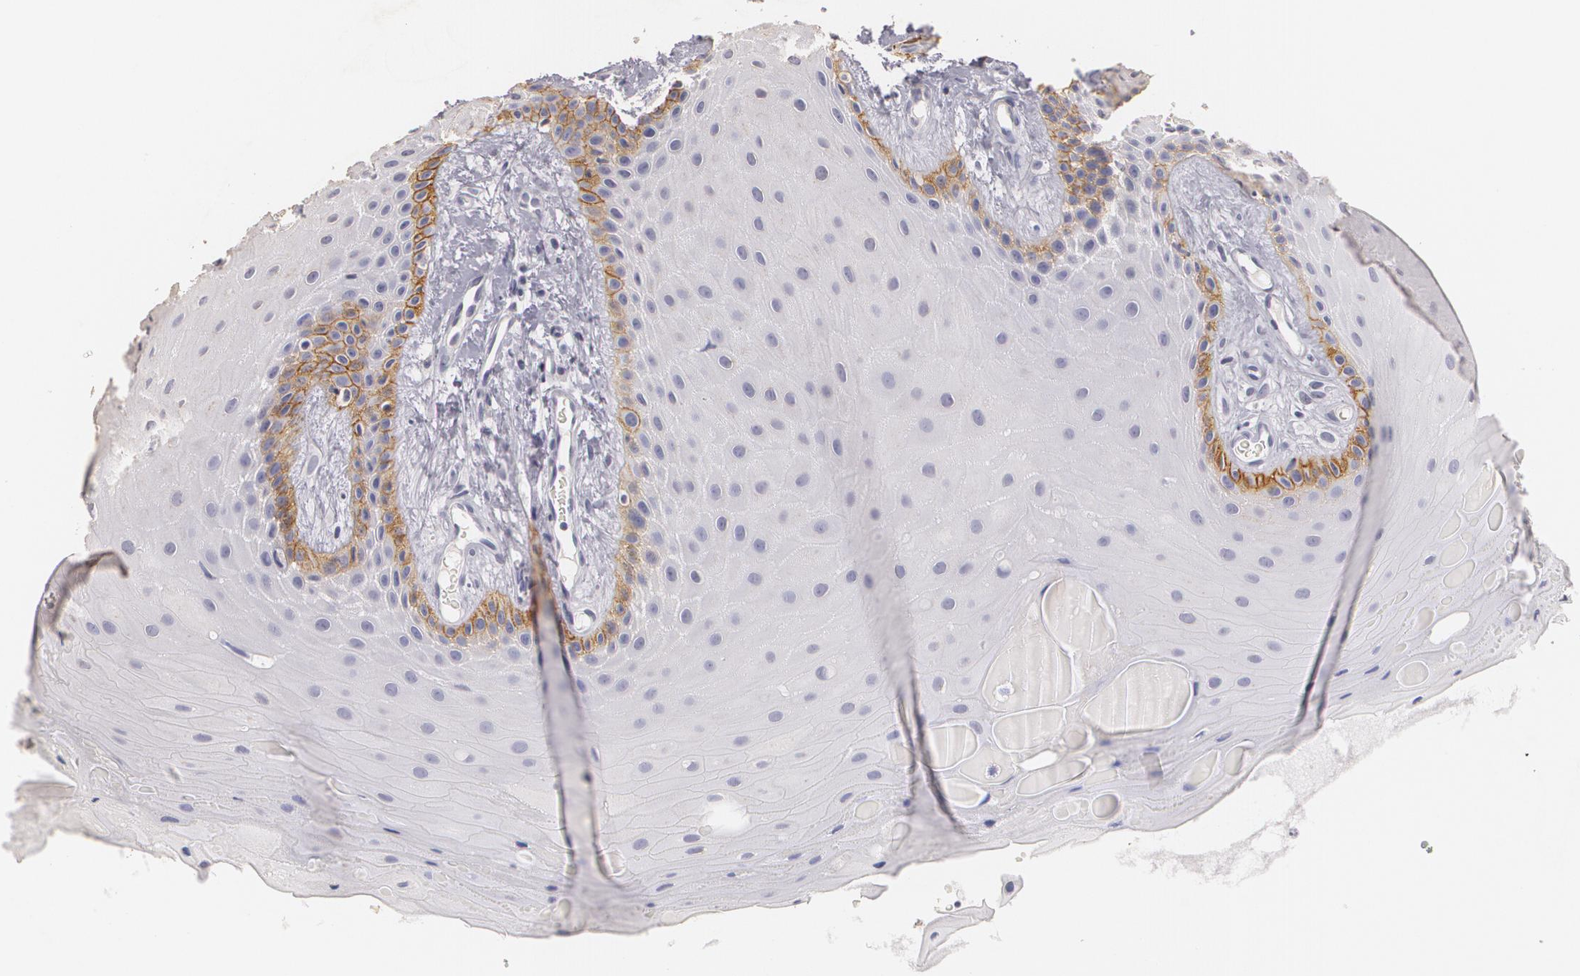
{"staining": {"intensity": "moderate", "quantity": "<25%", "location": "cytoplasmic/membranous"}, "tissue": "oral mucosa", "cell_type": "Squamous epithelial cells", "image_type": "normal", "snomed": [{"axis": "morphology", "description": "Normal tissue, NOS"}, {"axis": "topography", "description": "Oral tissue"}], "caption": "Immunohistochemical staining of normal human oral mucosa shows low levels of moderate cytoplasmic/membranous expression in about <25% of squamous epithelial cells. The staining was performed using DAB (3,3'-diaminobenzidine), with brown indicating positive protein expression. Nuclei are stained blue with hematoxylin.", "gene": "NGFR", "patient": {"sex": "male", "age": 69}}